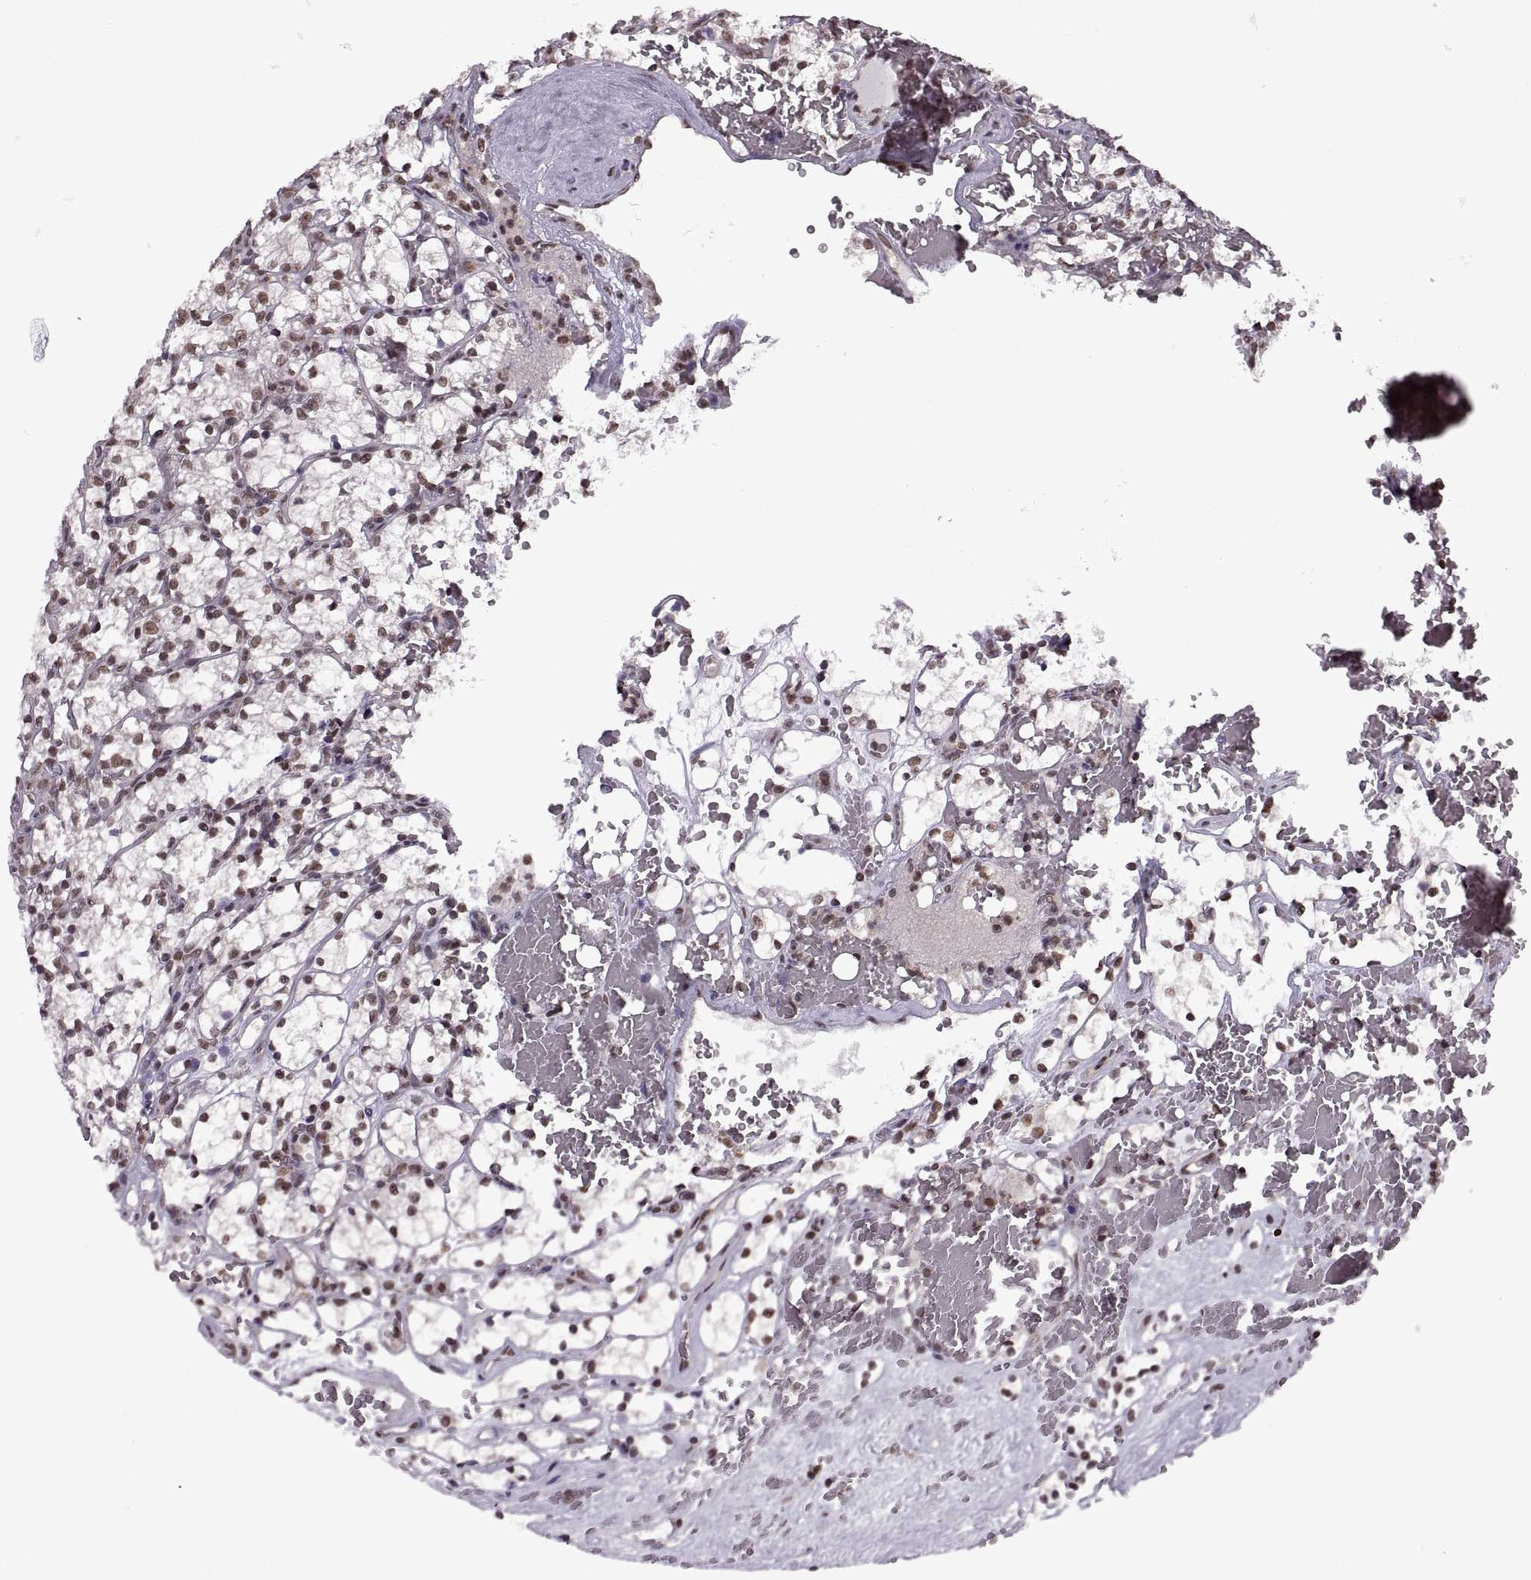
{"staining": {"intensity": "moderate", "quantity": "25%-75%", "location": "nuclear"}, "tissue": "renal cancer", "cell_type": "Tumor cells", "image_type": "cancer", "snomed": [{"axis": "morphology", "description": "Adenocarcinoma, NOS"}, {"axis": "topography", "description": "Kidney"}], "caption": "Protein expression by IHC shows moderate nuclear staining in about 25%-75% of tumor cells in renal adenocarcinoma.", "gene": "INTS3", "patient": {"sex": "female", "age": 69}}